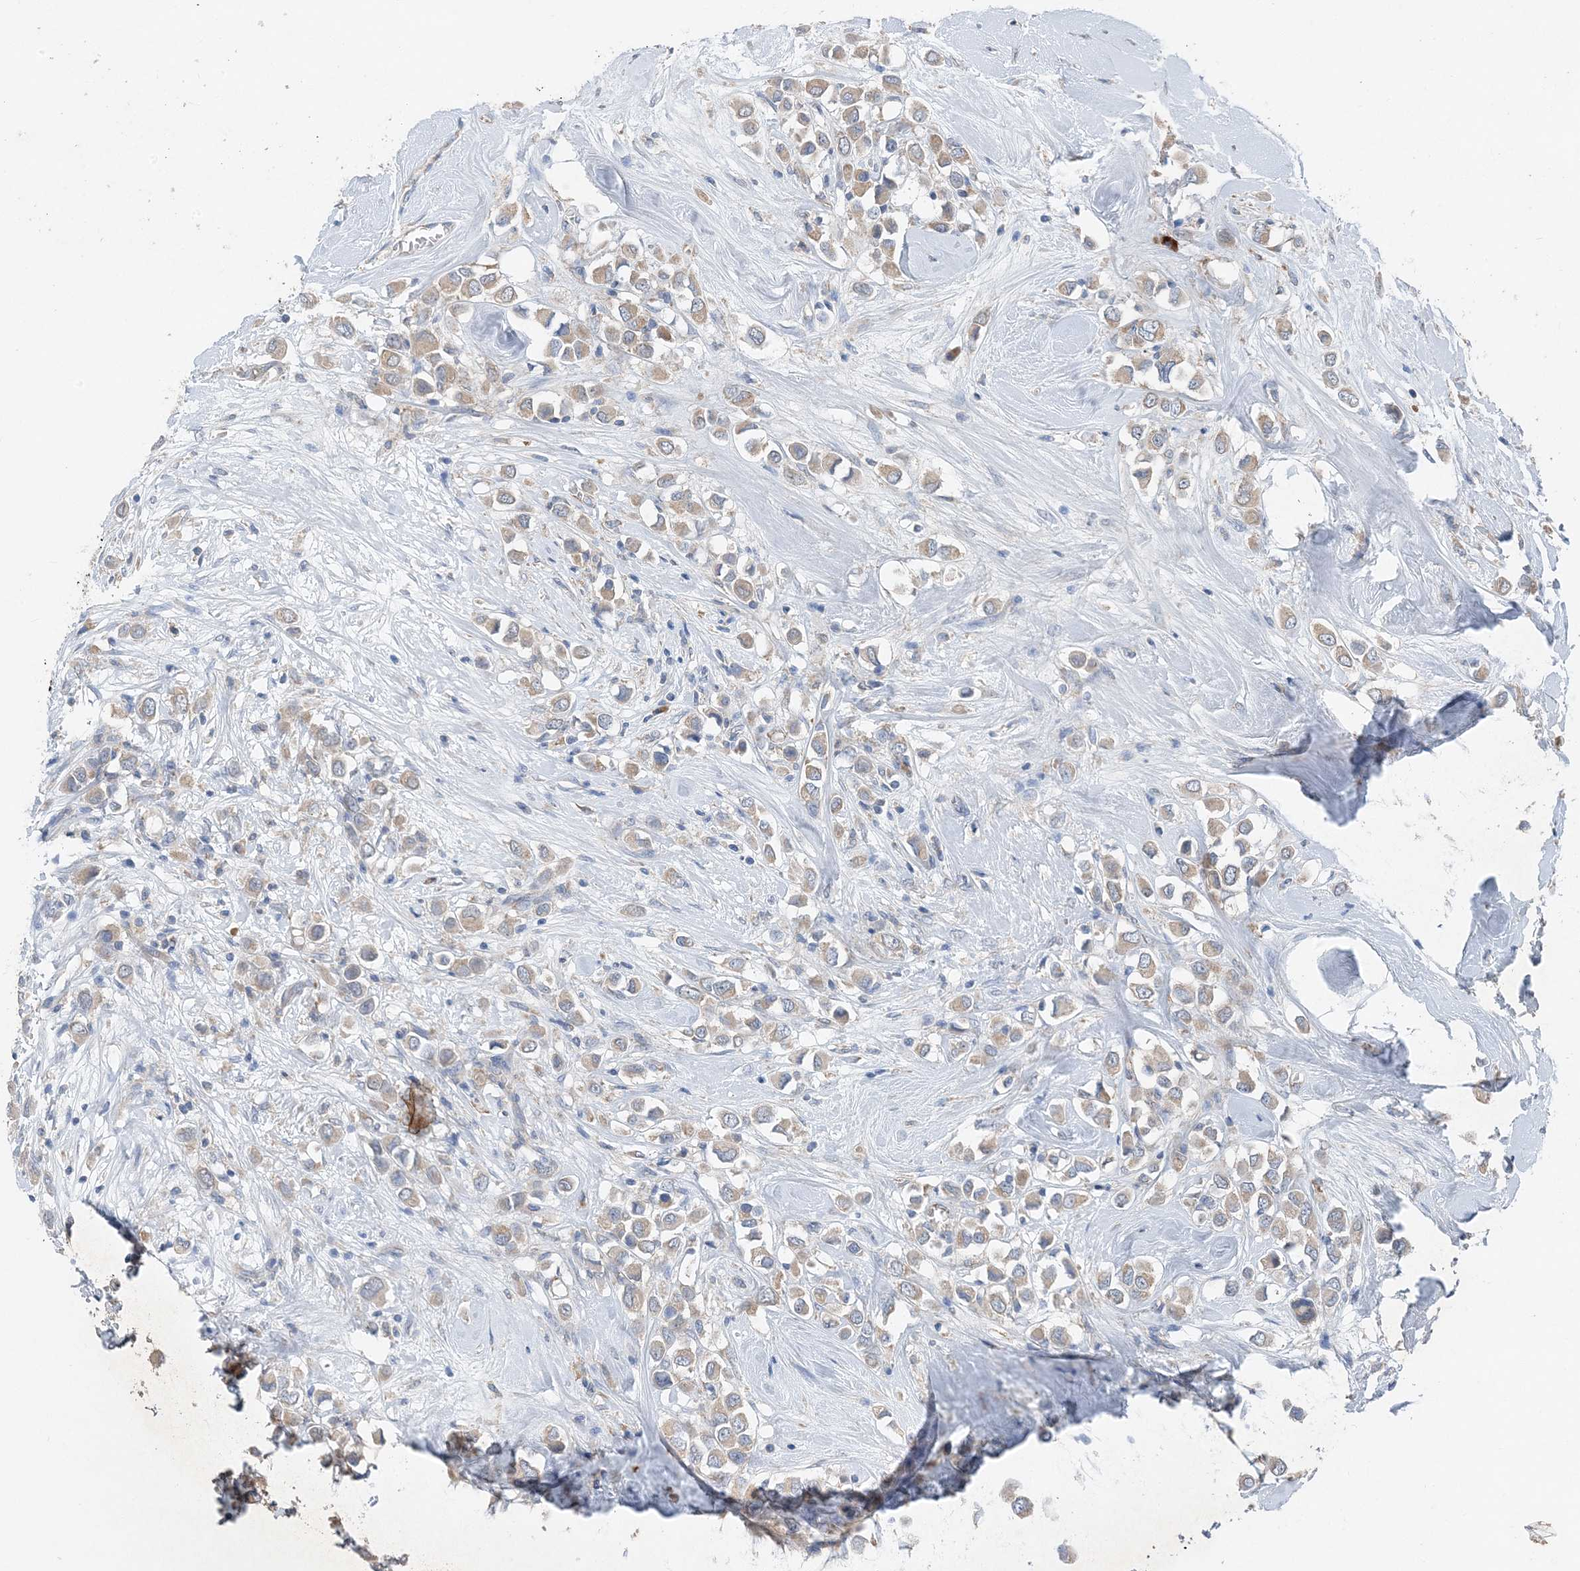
{"staining": {"intensity": "weak", "quantity": "25%-75%", "location": "cytoplasmic/membranous"}, "tissue": "breast cancer", "cell_type": "Tumor cells", "image_type": "cancer", "snomed": [{"axis": "morphology", "description": "Duct carcinoma"}, {"axis": "topography", "description": "Breast"}], "caption": "Human breast invasive ductal carcinoma stained for a protein (brown) displays weak cytoplasmic/membranous positive expression in about 25%-75% of tumor cells.", "gene": "DHX30", "patient": {"sex": "female", "age": 61}}